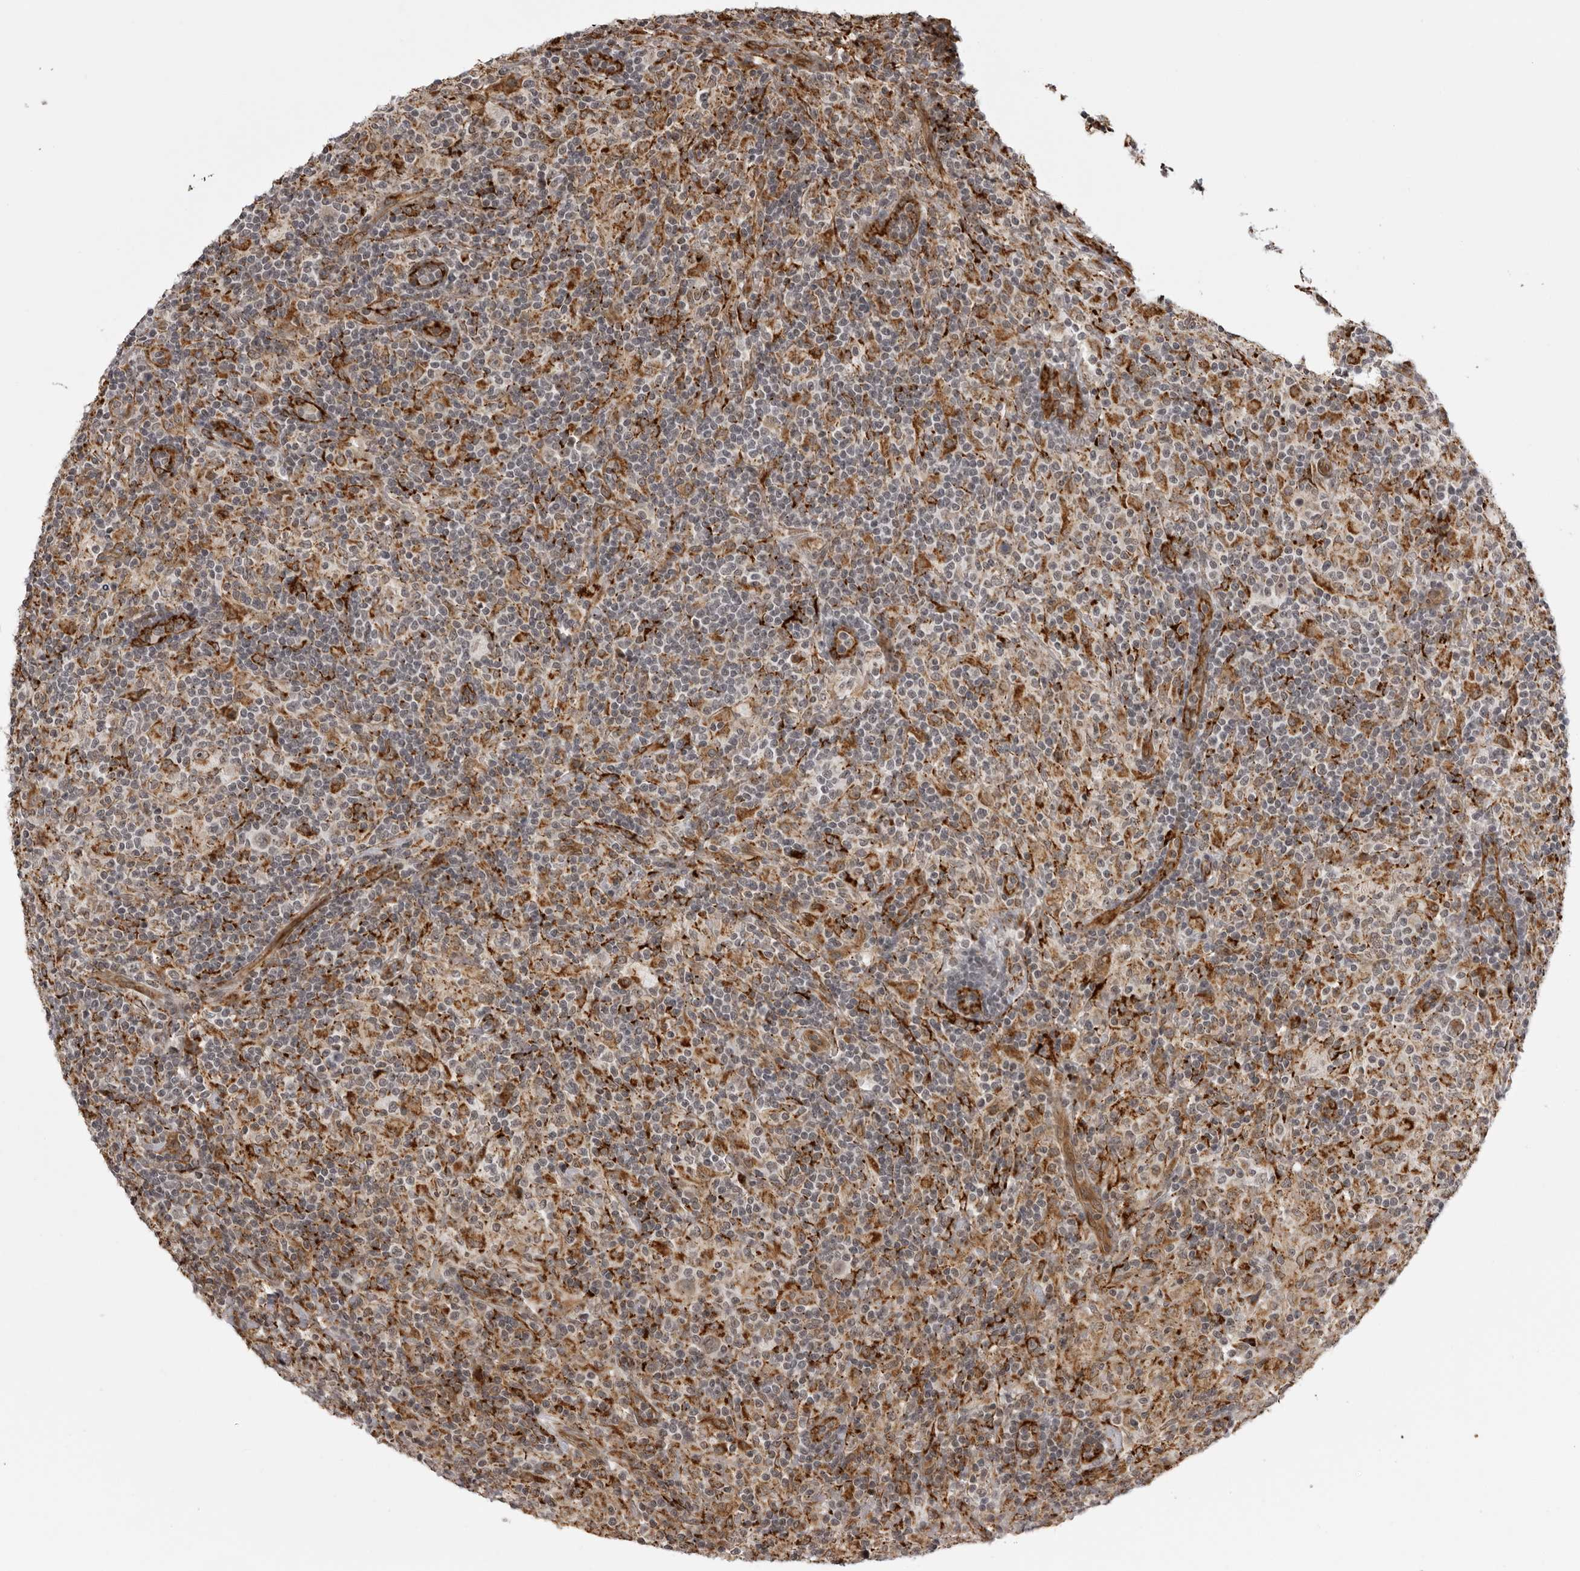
{"staining": {"intensity": "moderate", "quantity": "25%-75%", "location": "cytoplasmic/membranous,nuclear"}, "tissue": "lymphoma", "cell_type": "Tumor cells", "image_type": "cancer", "snomed": [{"axis": "morphology", "description": "Hodgkin's disease, NOS"}, {"axis": "topography", "description": "Lymph node"}], "caption": "A histopathology image of Hodgkin's disease stained for a protein displays moderate cytoplasmic/membranous and nuclear brown staining in tumor cells. Nuclei are stained in blue.", "gene": "DNAH14", "patient": {"sex": "male", "age": 70}}